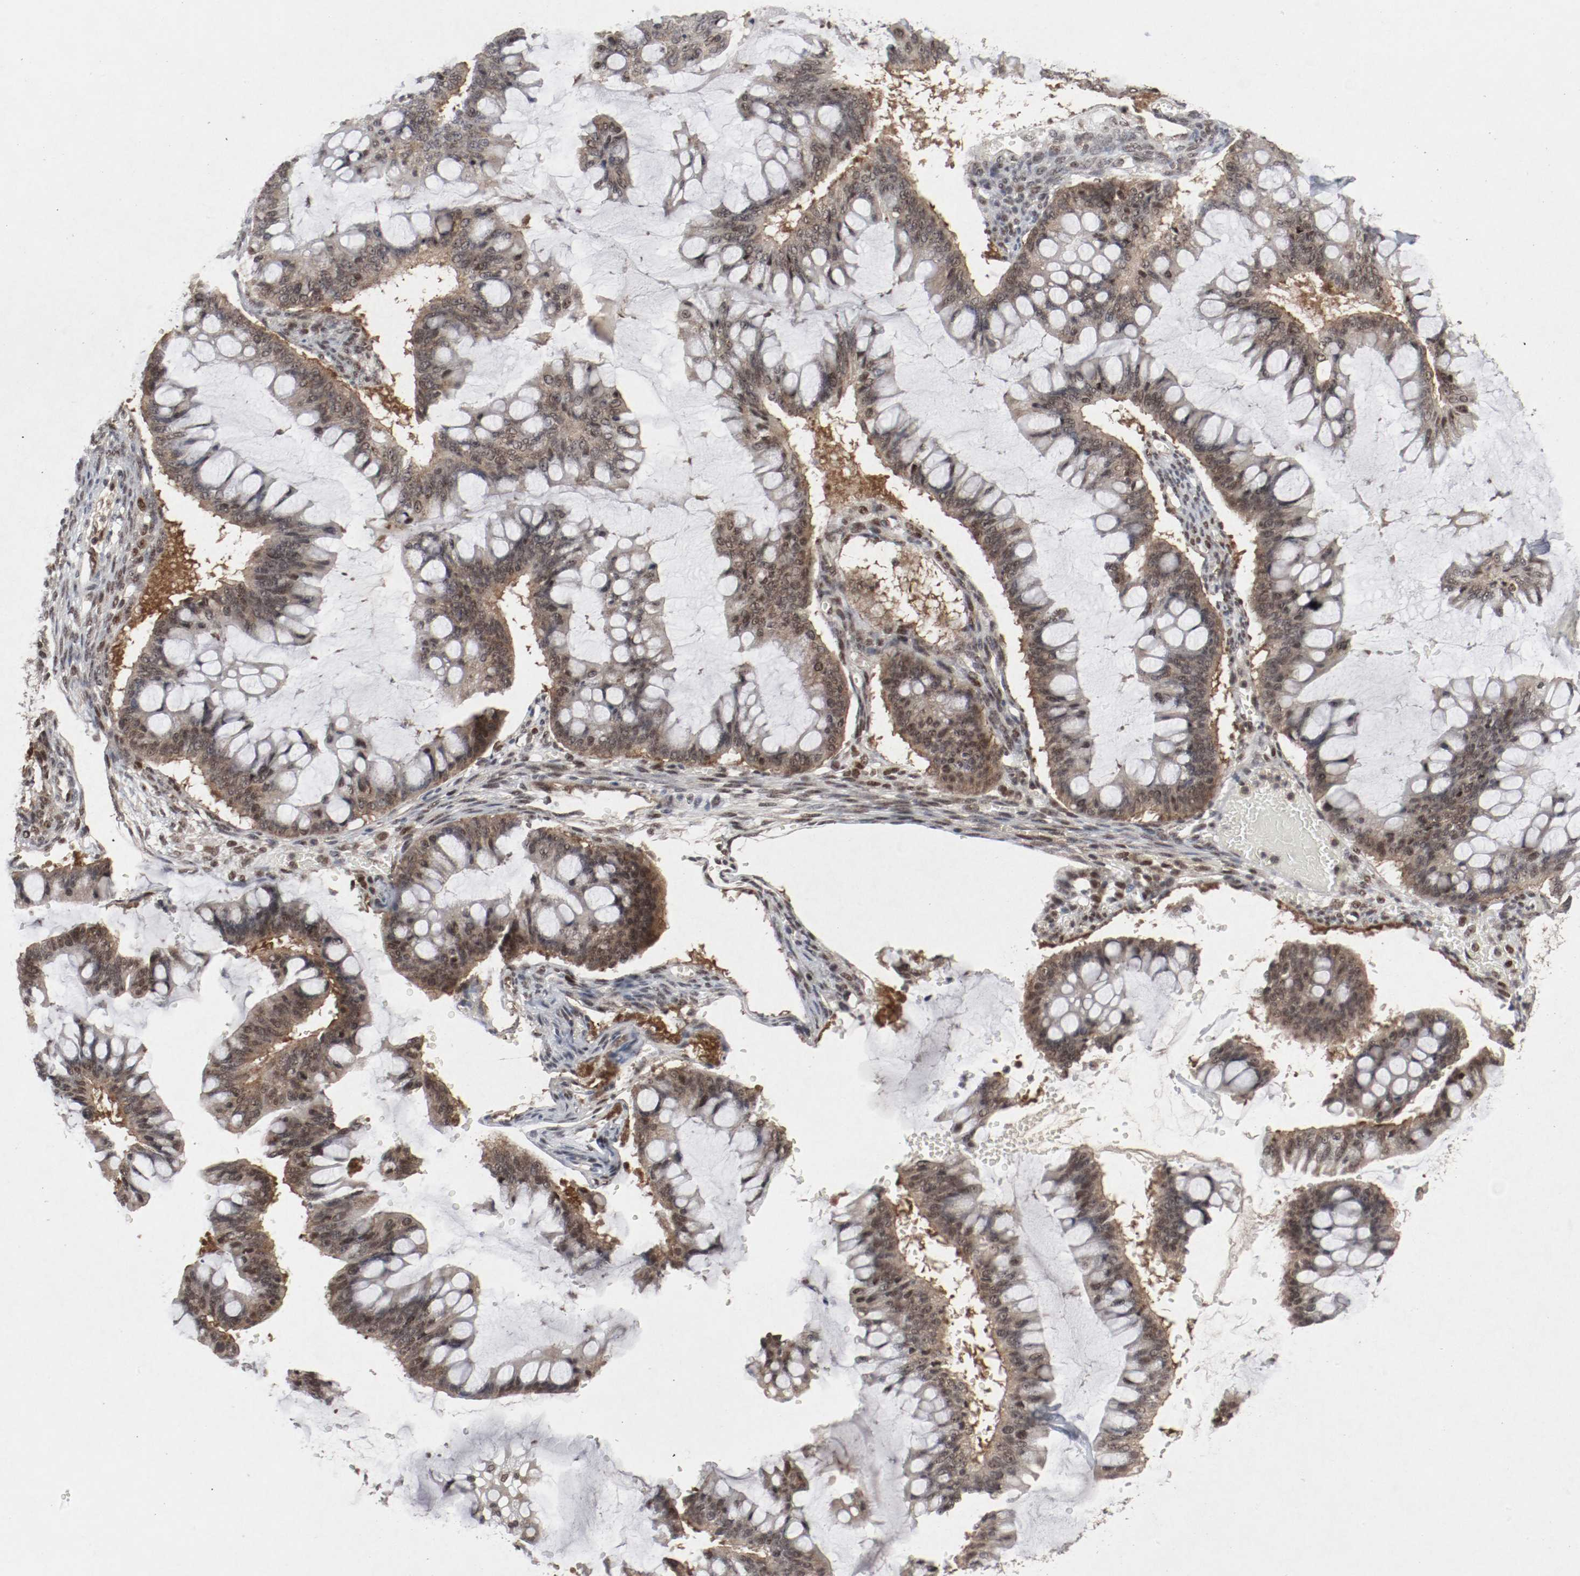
{"staining": {"intensity": "moderate", "quantity": ">75%", "location": "cytoplasmic/membranous,nuclear"}, "tissue": "ovarian cancer", "cell_type": "Tumor cells", "image_type": "cancer", "snomed": [{"axis": "morphology", "description": "Cystadenocarcinoma, mucinous, NOS"}, {"axis": "topography", "description": "Ovary"}], "caption": "An immunohistochemistry histopathology image of tumor tissue is shown. Protein staining in brown shows moderate cytoplasmic/membranous and nuclear positivity in mucinous cystadenocarcinoma (ovarian) within tumor cells.", "gene": "CSNK2B", "patient": {"sex": "female", "age": 73}}